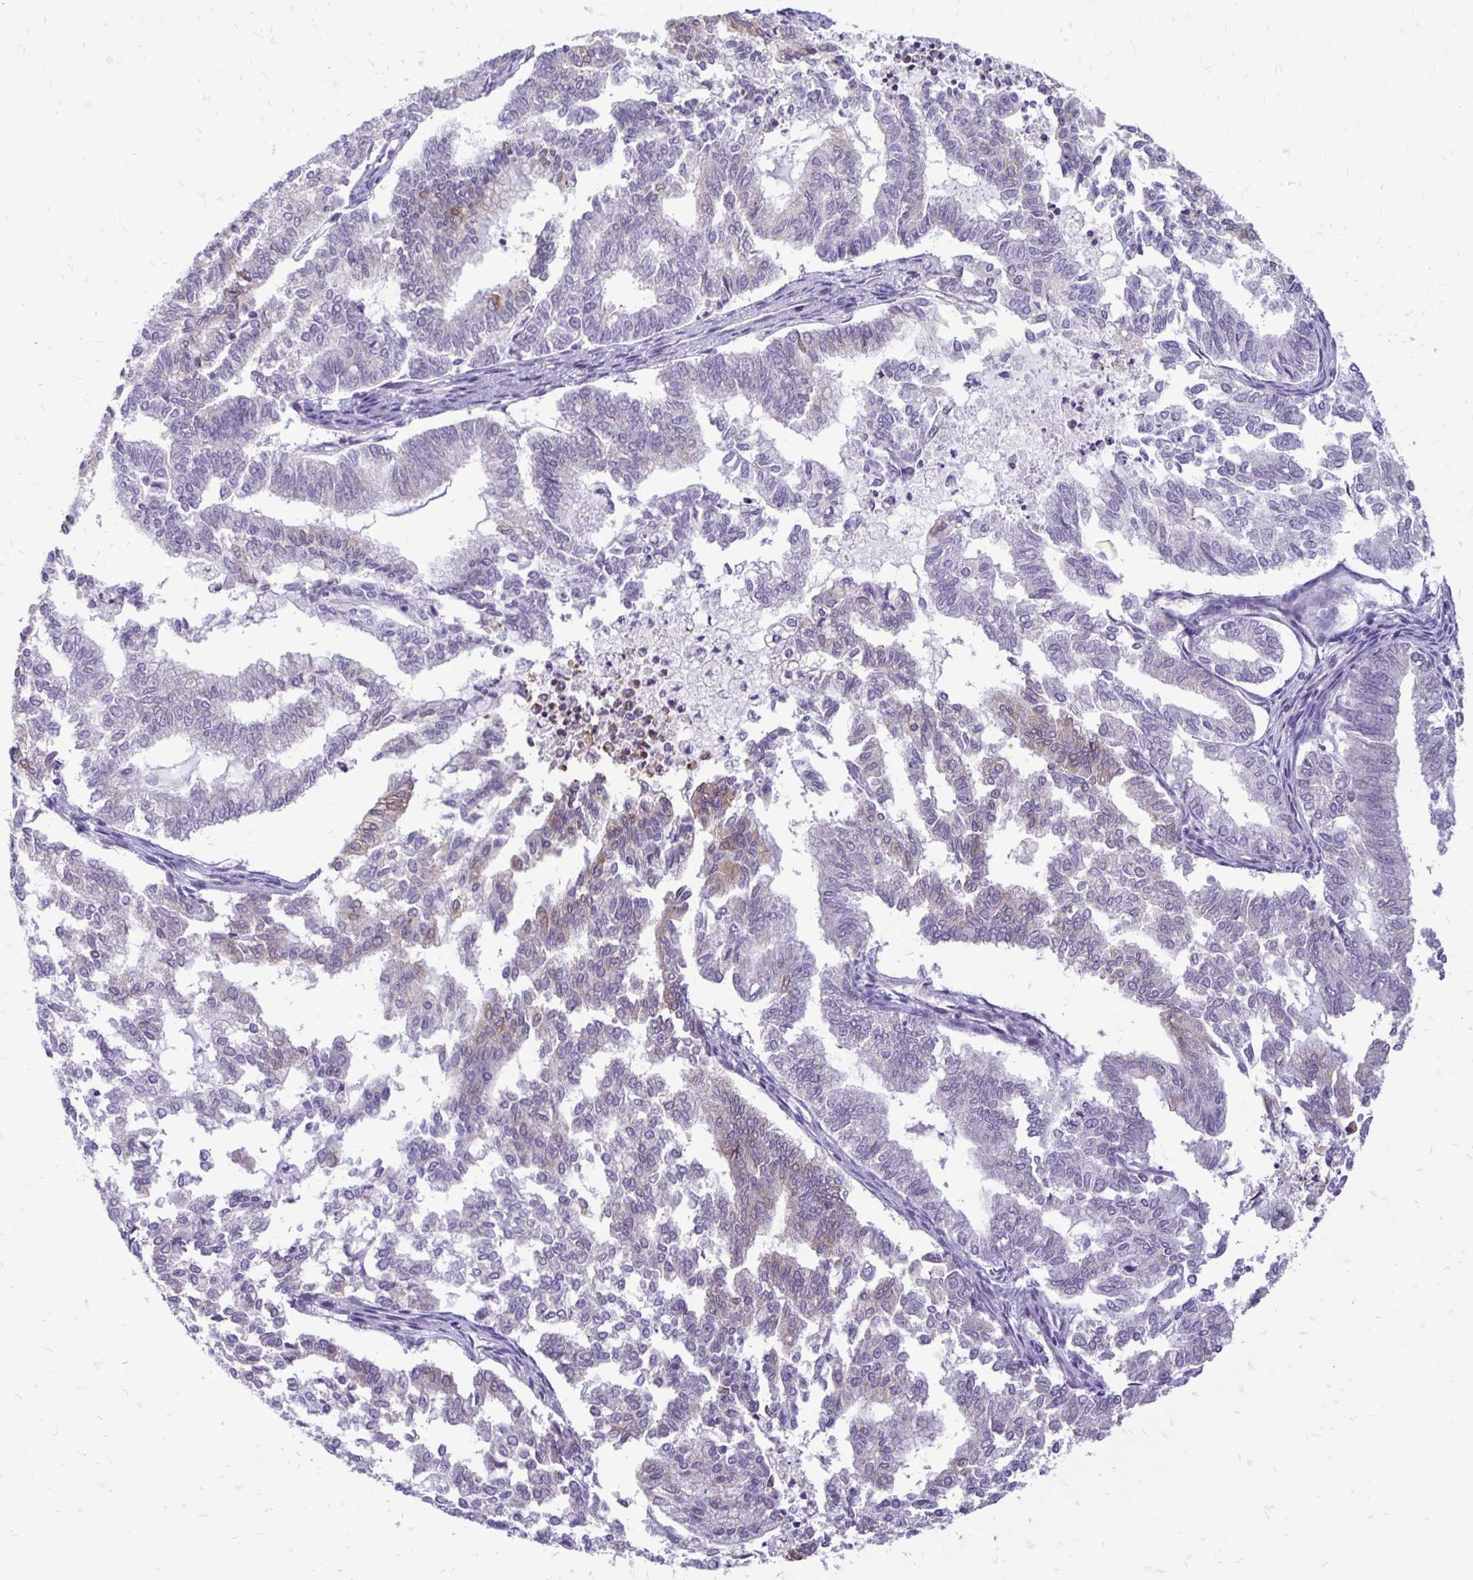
{"staining": {"intensity": "moderate", "quantity": "<25%", "location": "cytoplasmic/membranous"}, "tissue": "endometrial cancer", "cell_type": "Tumor cells", "image_type": "cancer", "snomed": [{"axis": "morphology", "description": "Adenocarcinoma, NOS"}, {"axis": "topography", "description": "Endometrium"}], "caption": "Immunohistochemical staining of endometrial adenocarcinoma reveals moderate cytoplasmic/membranous protein expression in approximately <25% of tumor cells. Nuclei are stained in blue.", "gene": "EPYC", "patient": {"sex": "female", "age": 79}}